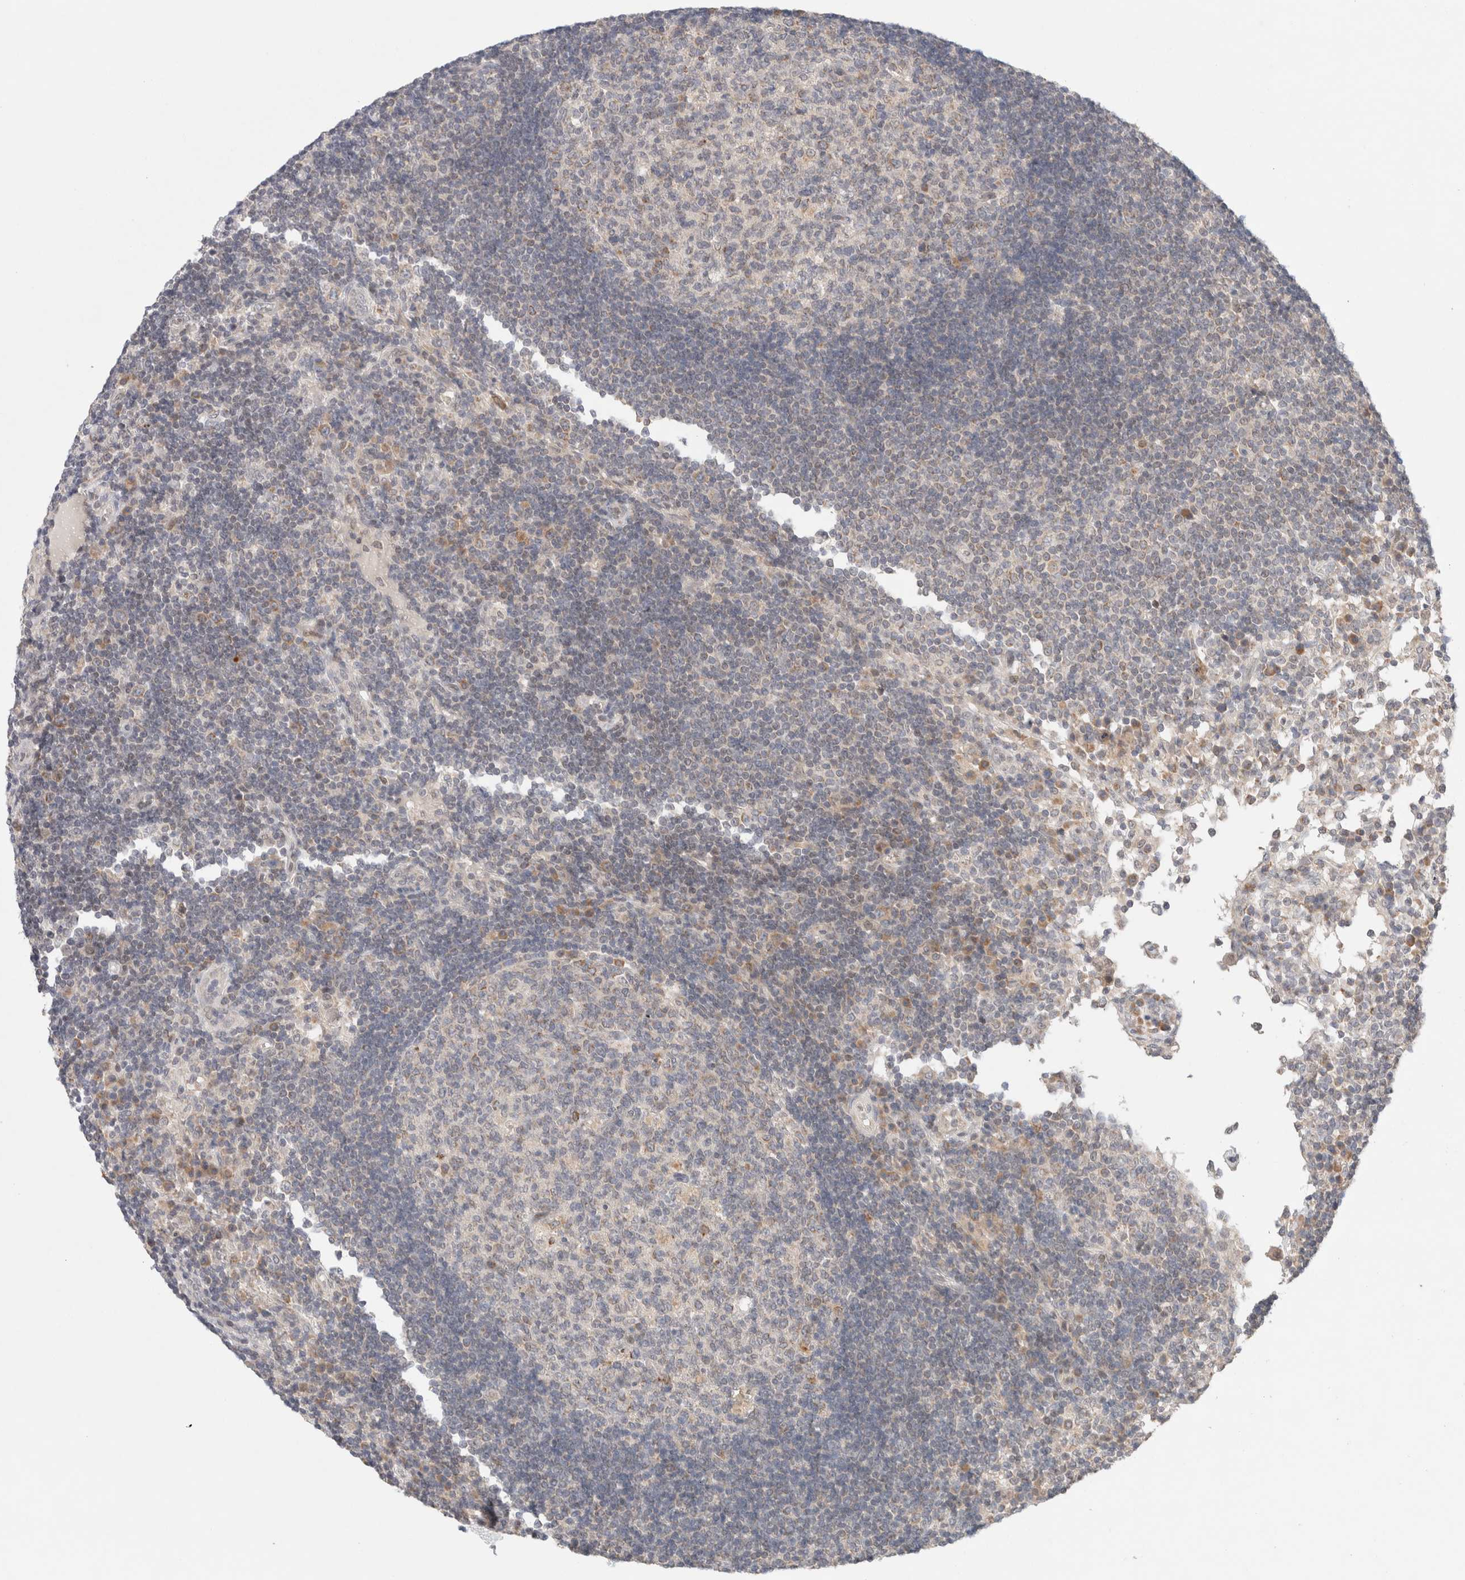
{"staining": {"intensity": "weak", "quantity": "<25%", "location": "cytoplasmic/membranous"}, "tissue": "lymph node", "cell_type": "Germinal center cells", "image_type": "normal", "snomed": [{"axis": "morphology", "description": "Normal tissue, NOS"}, {"axis": "topography", "description": "Lymph node"}], "caption": "The immunohistochemistry (IHC) histopathology image has no significant expression in germinal center cells of lymph node.", "gene": "ERI3", "patient": {"sex": "female", "age": 53}}